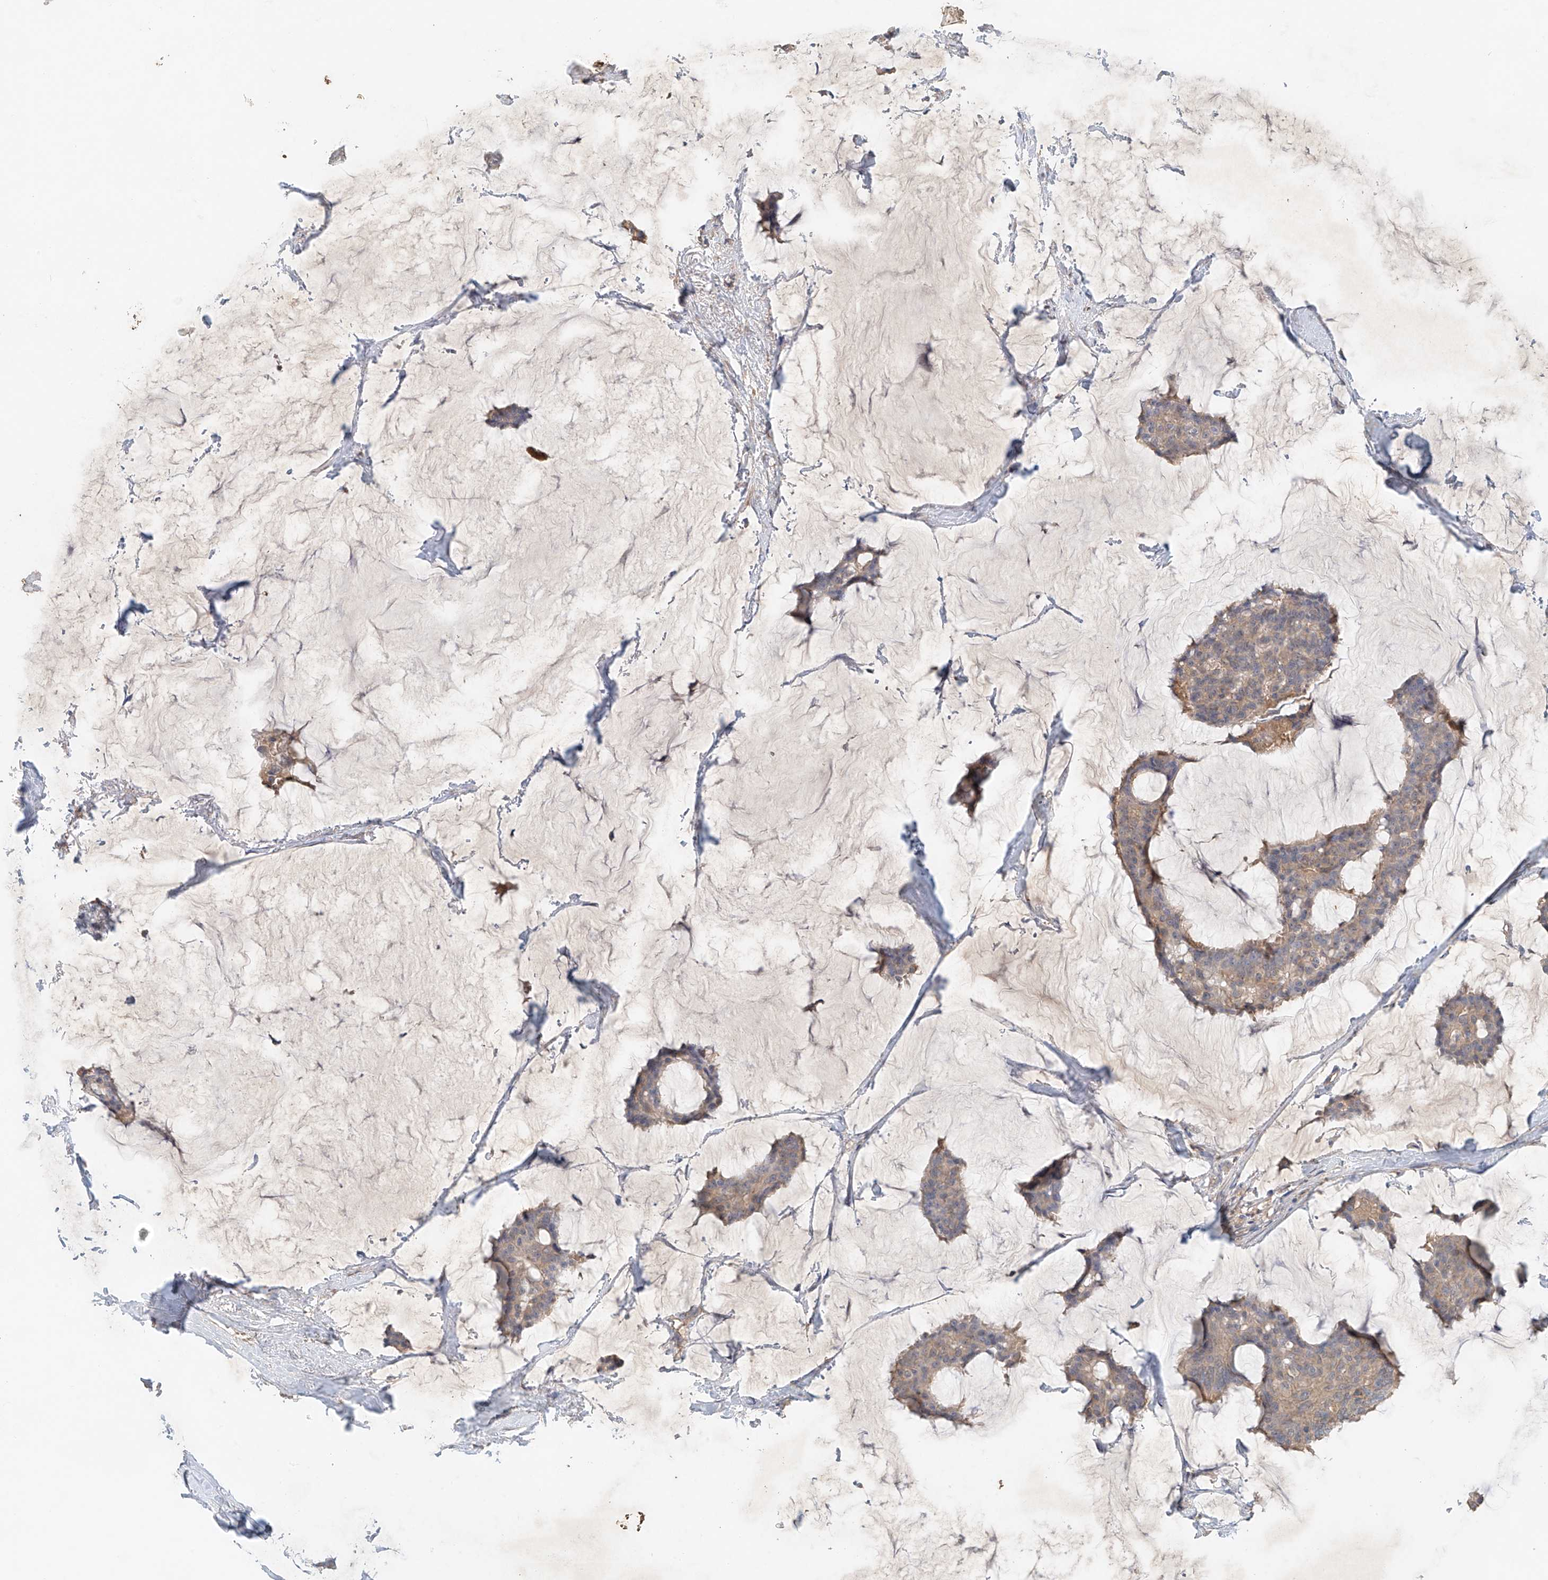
{"staining": {"intensity": "weak", "quantity": "25%-75%", "location": "cytoplasmic/membranous"}, "tissue": "breast cancer", "cell_type": "Tumor cells", "image_type": "cancer", "snomed": [{"axis": "morphology", "description": "Duct carcinoma"}, {"axis": "topography", "description": "Breast"}], "caption": "Intraductal carcinoma (breast) tissue exhibits weak cytoplasmic/membranous staining in approximately 25%-75% of tumor cells, visualized by immunohistochemistry.", "gene": "GNB1L", "patient": {"sex": "female", "age": 93}}